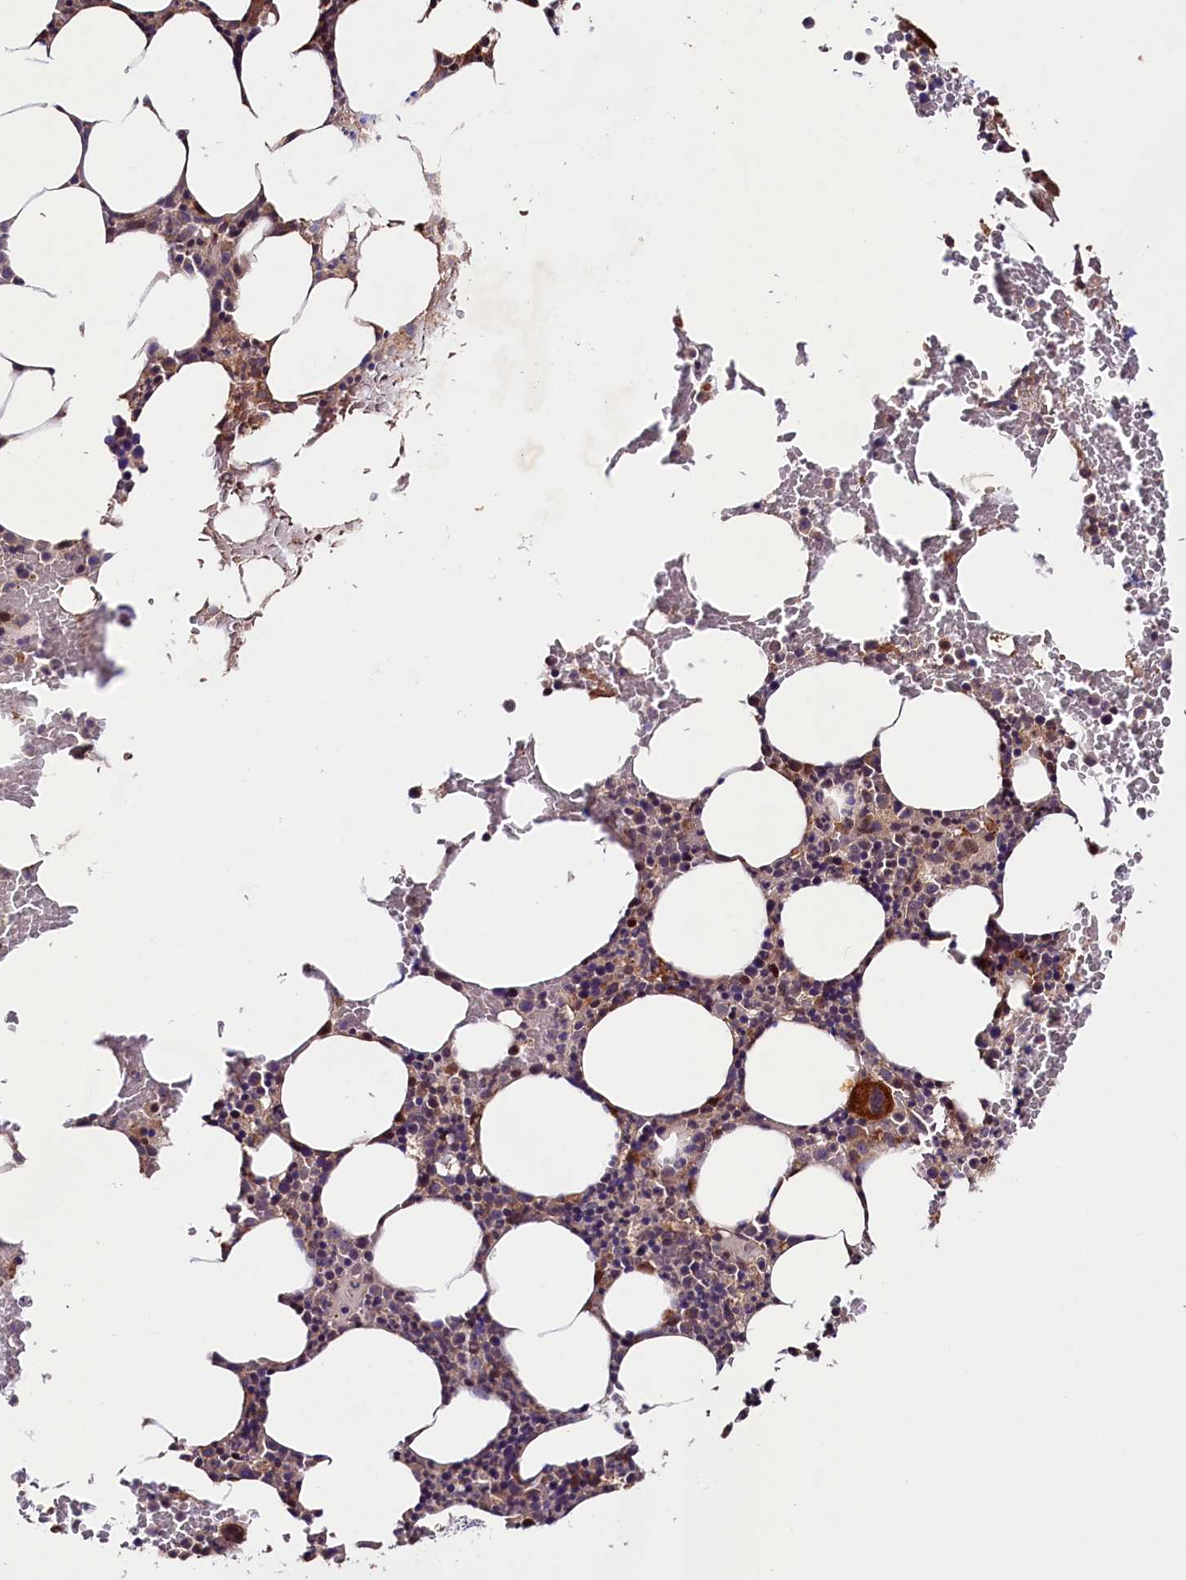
{"staining": {"intensity": "strong", "quantity": "<25%", "location": "cytoplasmic/membranous"}, "tissue": "bone marrow", "cell_type": "Hematopoietic cells", "image_type": "normal", "snomed": [{"axis": "morphology", "description": "Normal tissue, NOS"}, {"axis": "morphology", "description": "Inflammation, NOS"}, {"axis": "topography", "description": "Bone marrow"}], "caption": "Benign bone marrow was stained to show a protein in brown. There is medium levels of strong cytoplasmic/membranous expression in about <25% of hematopoietic cells. Immunohistochemistry (ihc) stains the protein in brown and the nuclei are stained blue.", "gene": "CACNA1H", "patient": {"sex": "female", "age": 78}}